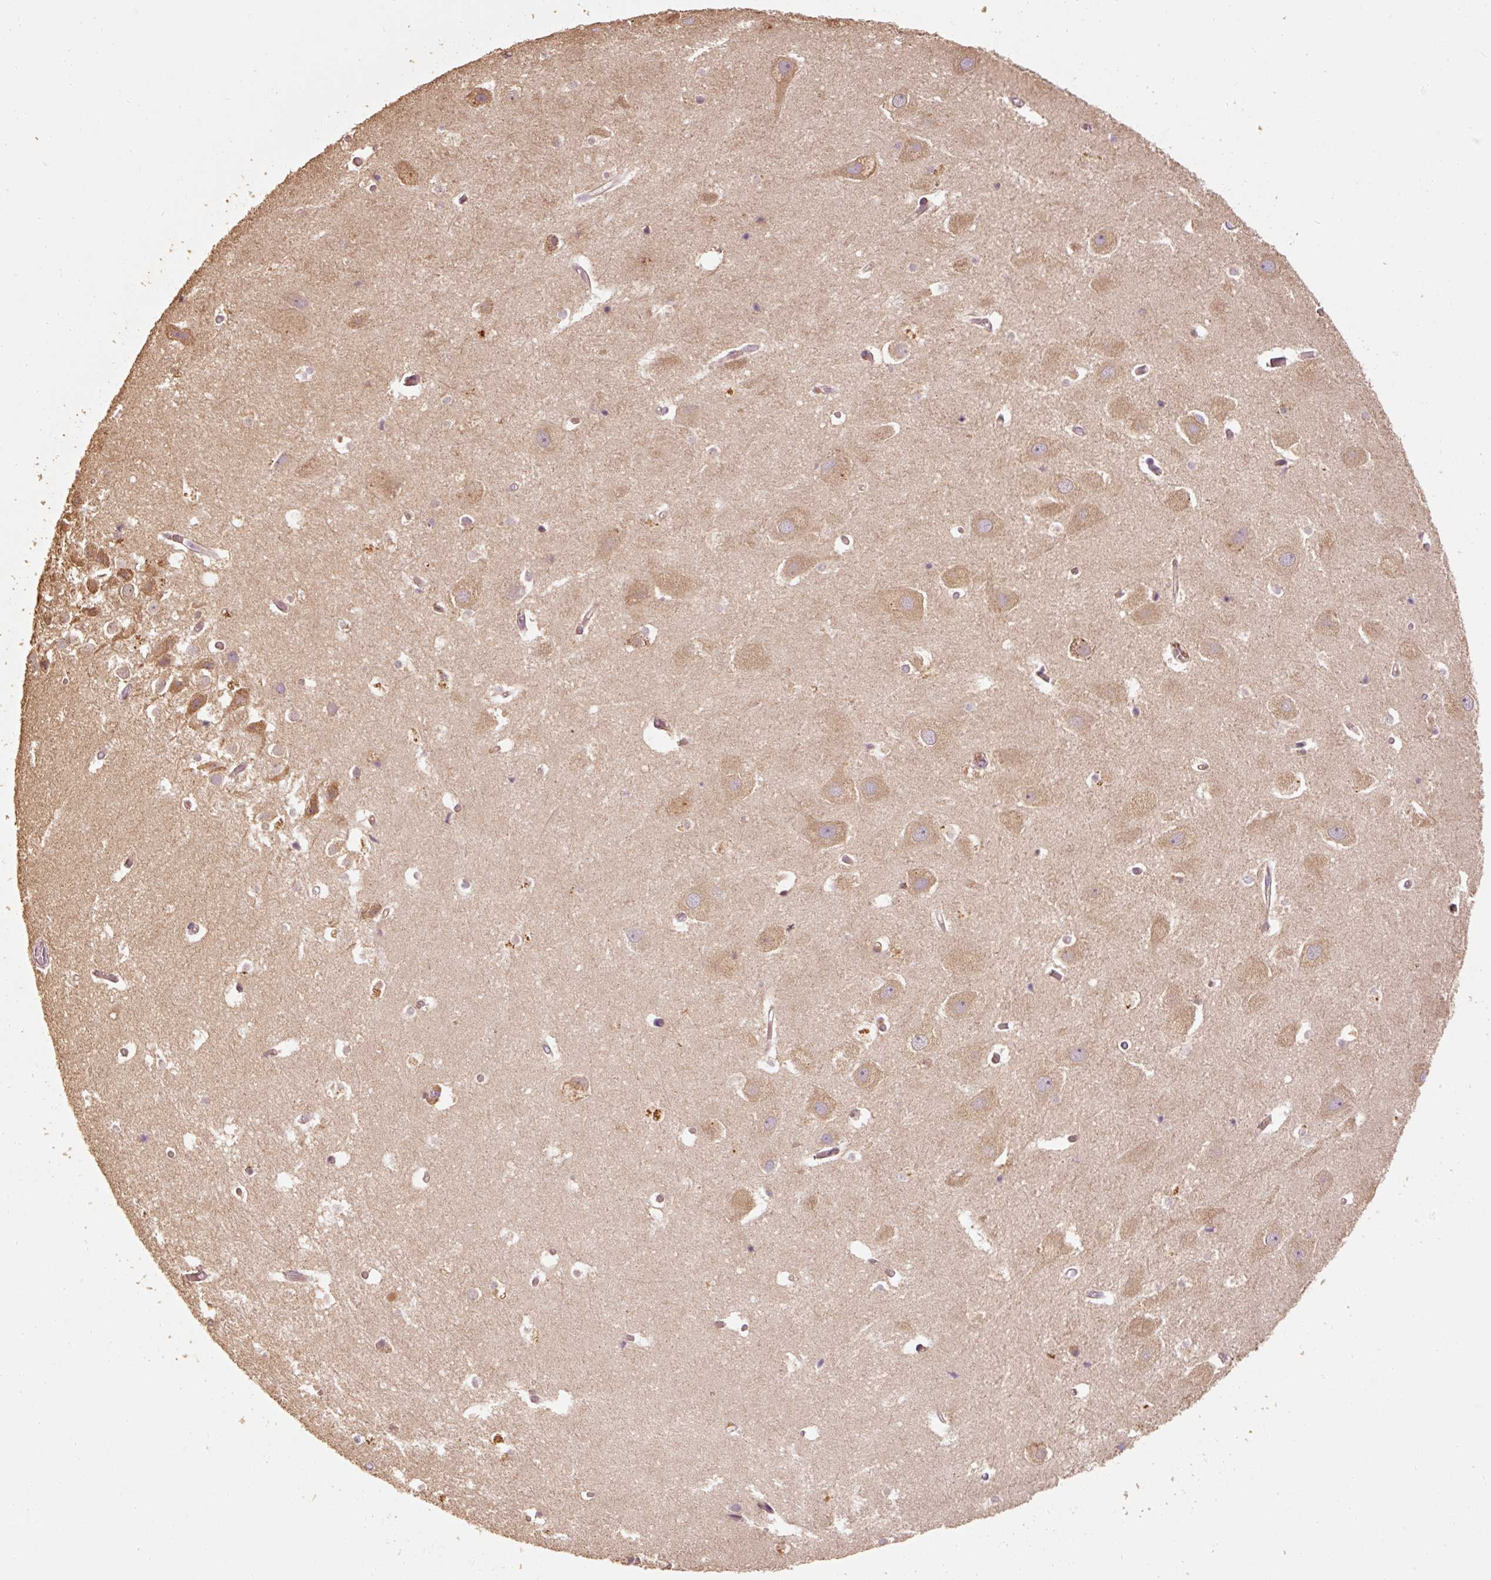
{"staining": {"intensity": "moderate", "quantity": "25%-75%", "location": "cytoplasmic/membranous"}, "tissue": "hippocampus", "cell_type": "Glial cells", "image_type": "normal", "snomed": [{"axis": "morphology", "description": "Normal tissue, NOS"}, {"axis": "topography", "description": "Hippocampus"}], "caption": "Protein expression analysis of normal human hippocampus reveals moderate cytoplasmic/membranous positivity in about 25%-75% of glial cells.", "gene": "EFHC1", "patient": {"sex": "female", "age": 52}}